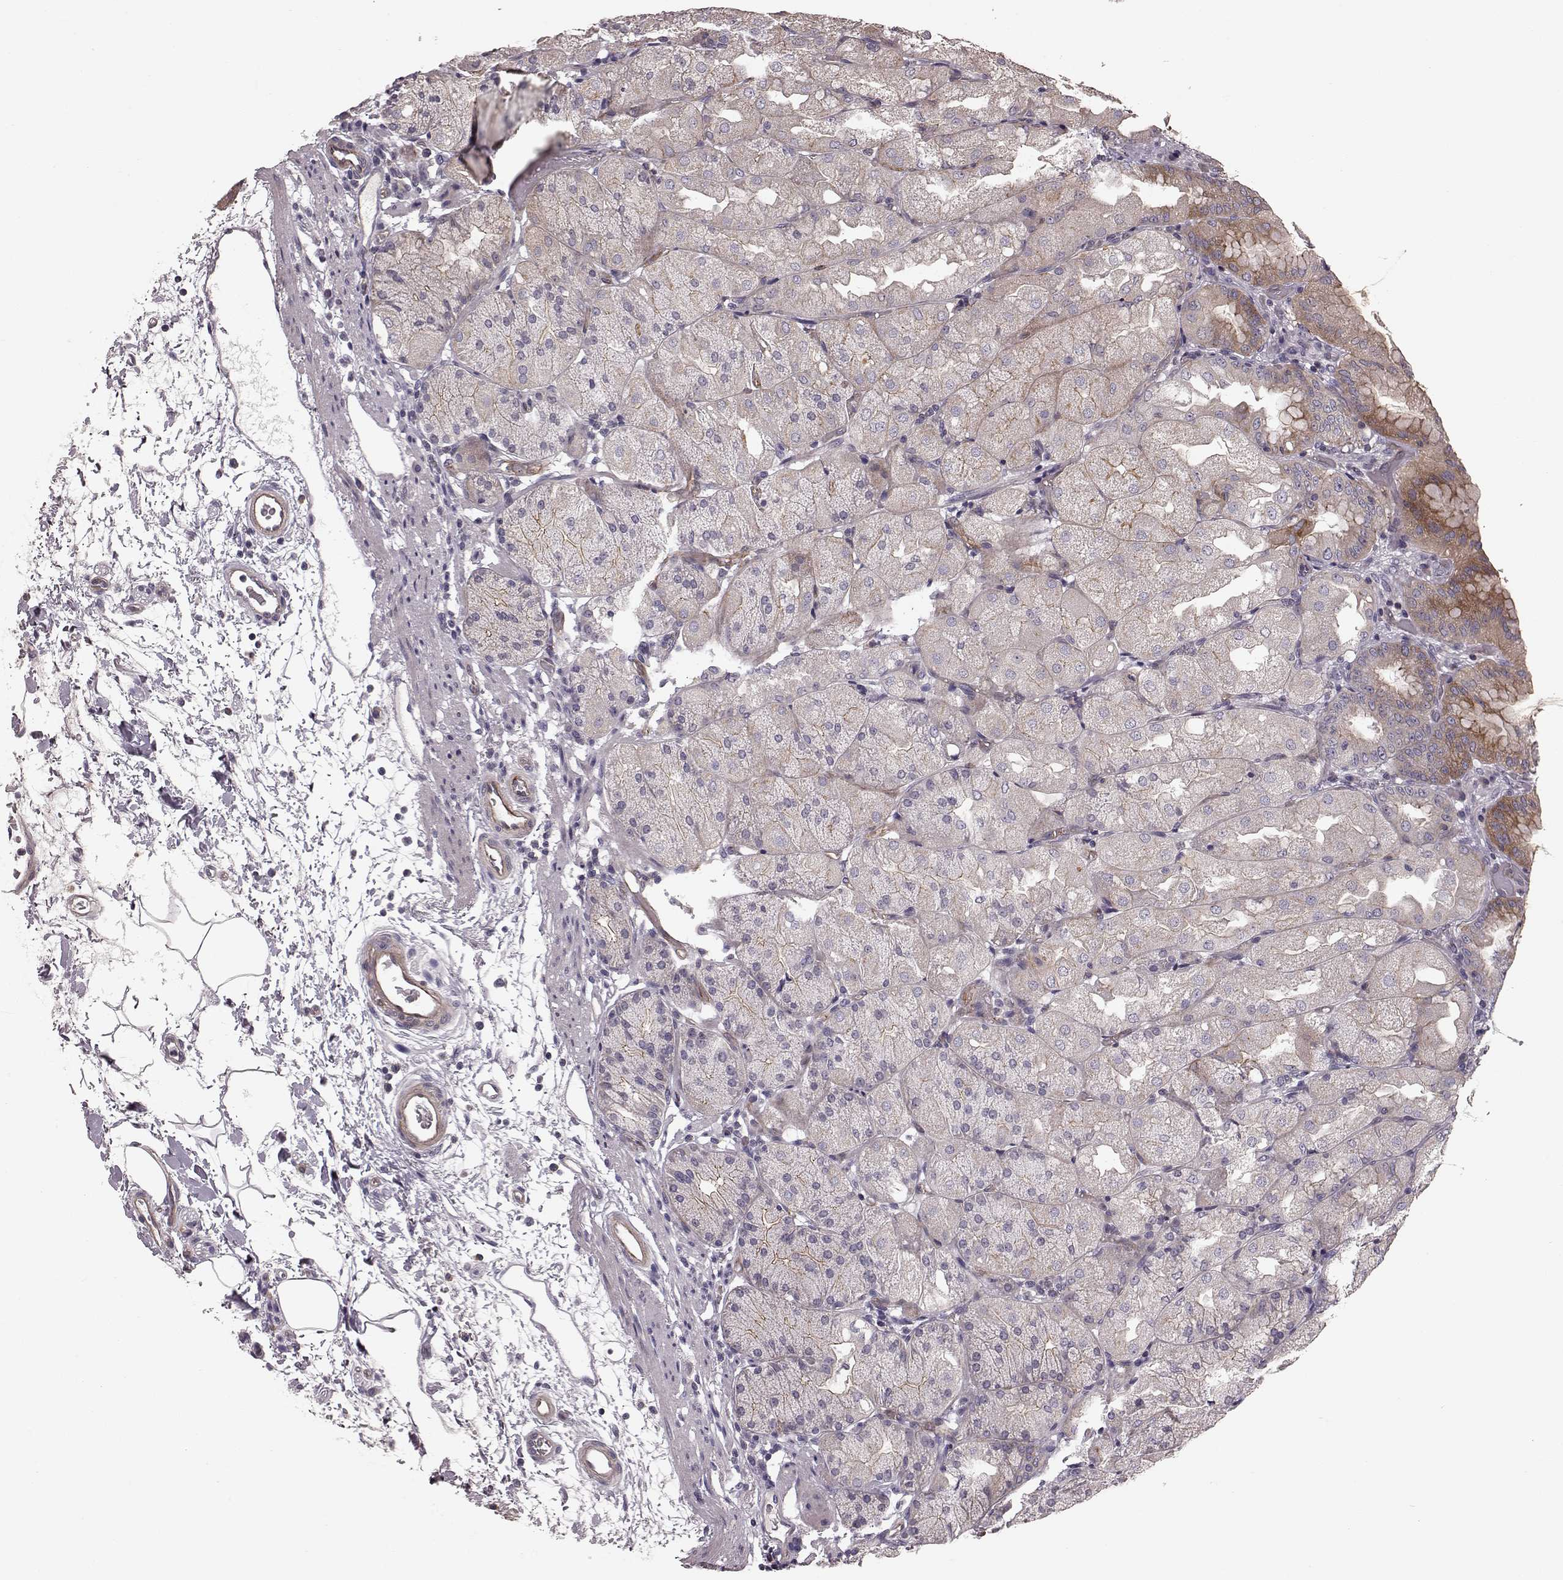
{"staining": {"intensity": "moderate", "quantity": "<25%", "location": "cytoplasmic/membranous"}, "tissue": "stomach", "cell_type": "Glandular cells", "image_type": "normal", "snomed": [{"axis": "morphology", "description": "Normal tissue, NOS"}, {"axis": "topography", "description": "Stomach, upper"}, {"axis": "topography", "description": "Stomach"}, {"axis": "topography", "description": "Stomach, lower"}], "caption": "Glandular cells demonstrate moderate cytoplasmic/membranous expression in approximately <25% of cells in unremarkable stomach.", "gene": "SLC22A18", "patient": {"sex": "male", "age": 62}}